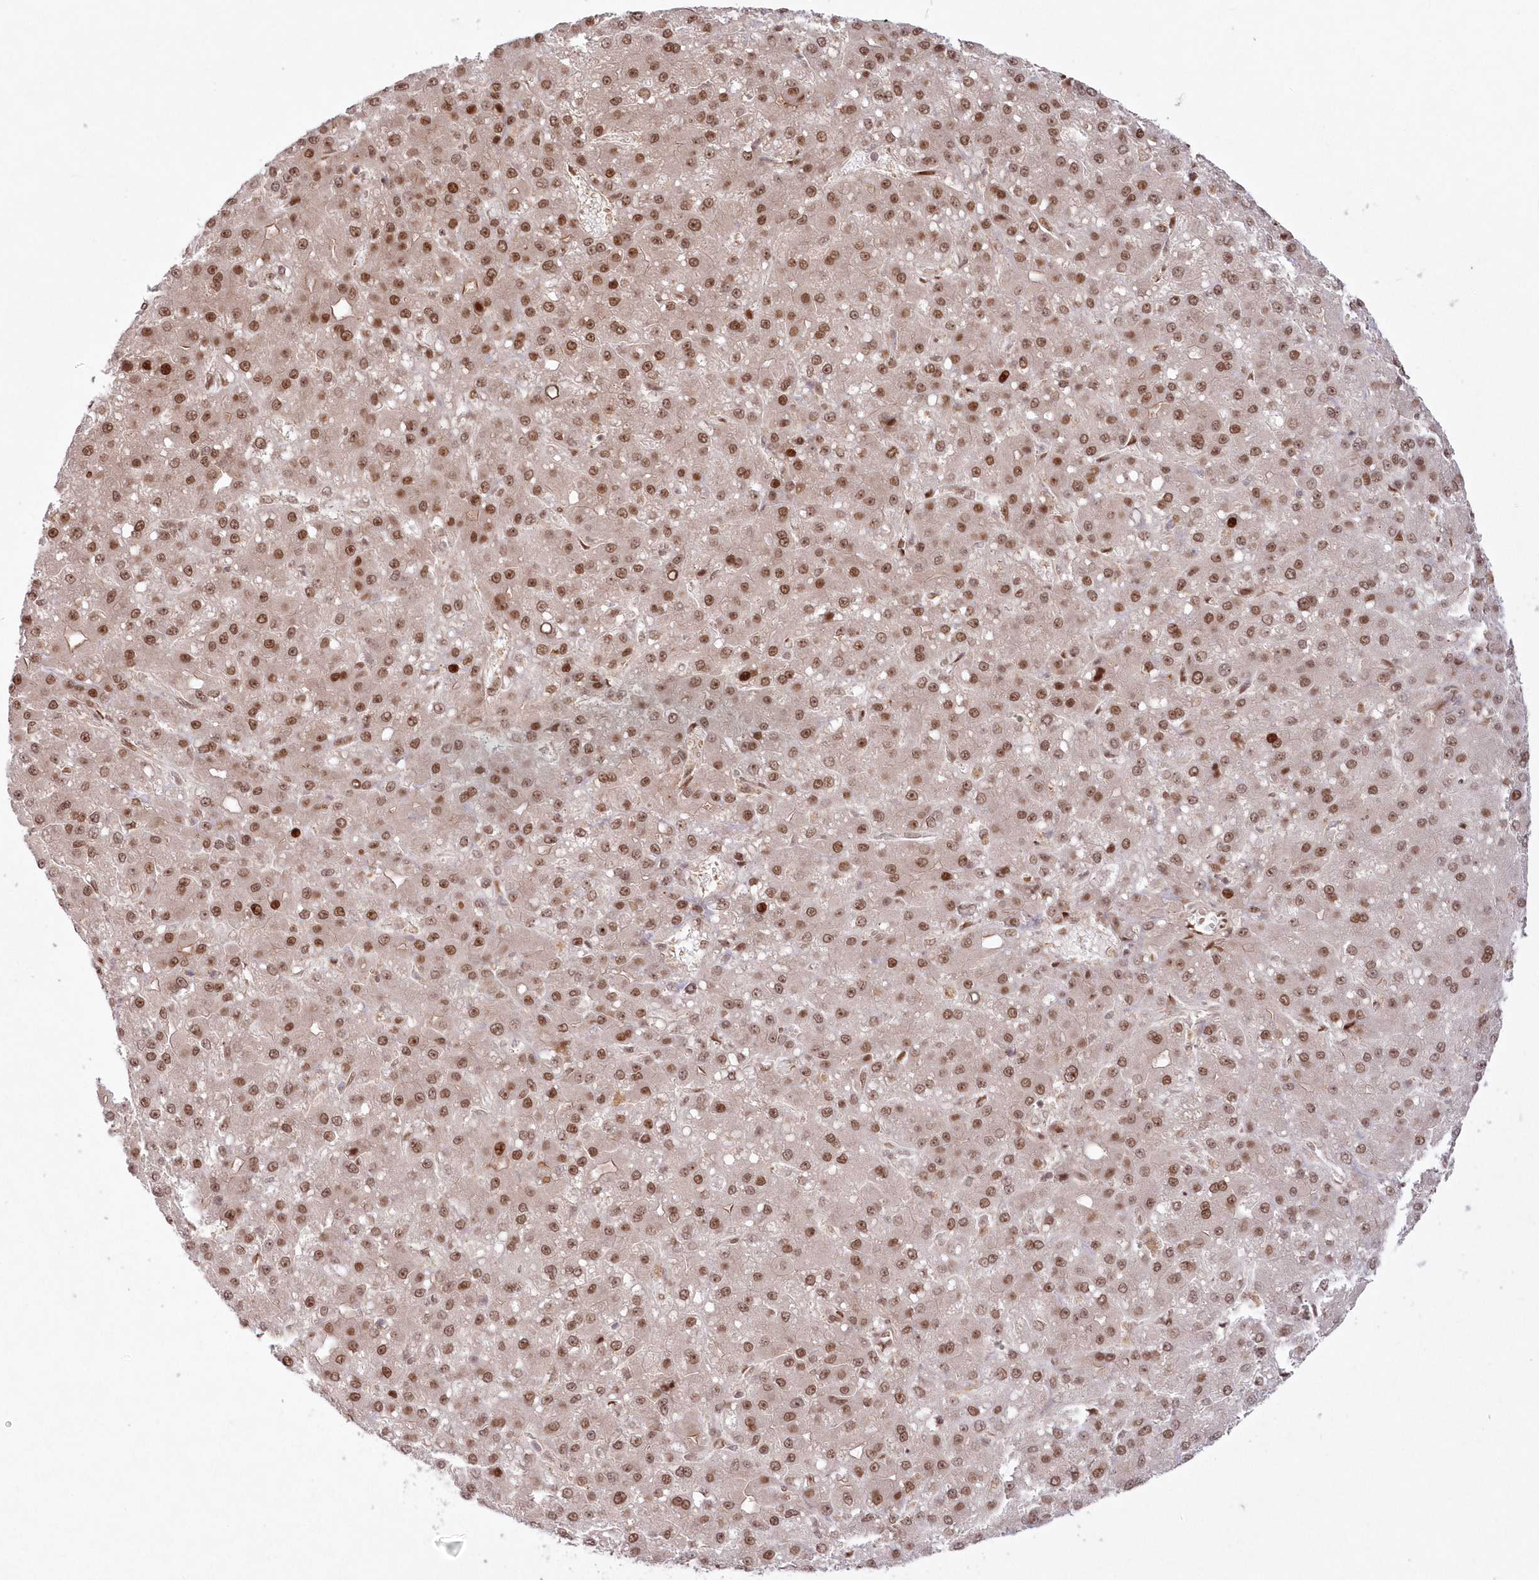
{"staining": {"intensity": "moderate", "quantity": ">75%", "location": "nuclear"}, "tissue": "liver cancer", "cell_type": "Tumor cells", "image_type": "cancer", "snomed": [{"axis": "morphology", "description": "Carcinoma, Hepatocellular, NOS"}, {"axis": "topography", "description": "Liver"}], "caption": "There is medium levels of moderate nuclear expression in tumor cells of liver cancer, as demonstrated by immunohistochemical staining (brown color).", "gene": "TOGARAM2", "patient": {"sex": "male", "age": 67}}